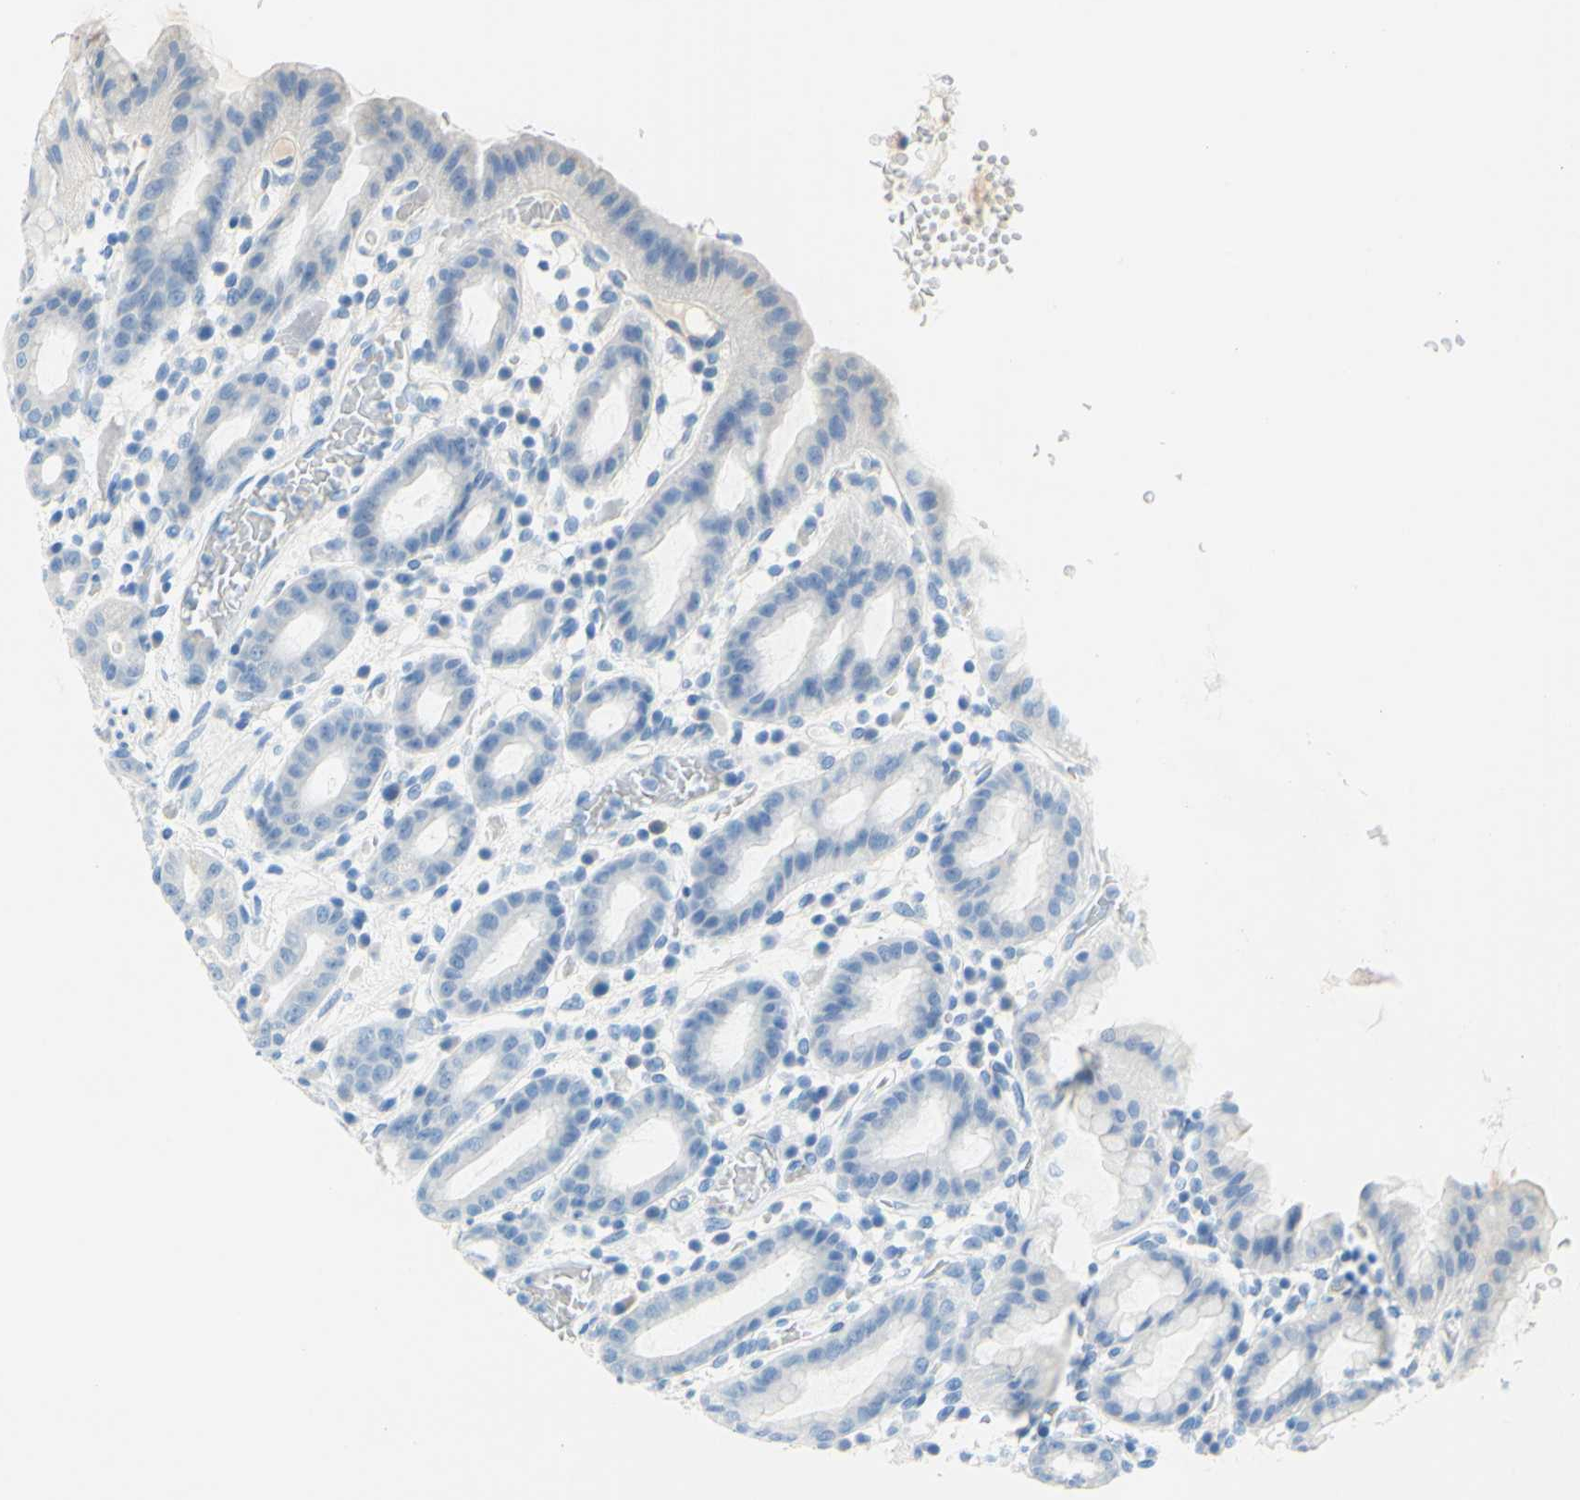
{"staining": {"intensity": "negative", "quantity": "none", "location": "none"}, "tissue": "stomach", "cell_type": "Glandular cells", "image_type": "normal", "snomed": [{"axis": "morphology", "description": "Normal tissue, NOS"}, {"axis": "topography", "description": "Stomach, upper"}], "caption": "High power microscopy micrograph of an immunohistochemistry (IHC) photomicrograph of unremarkable stomach, revealing no significant expression in glandular cells.", "gene": "DCT", "patient": {"sex": "male", "age": 68}}